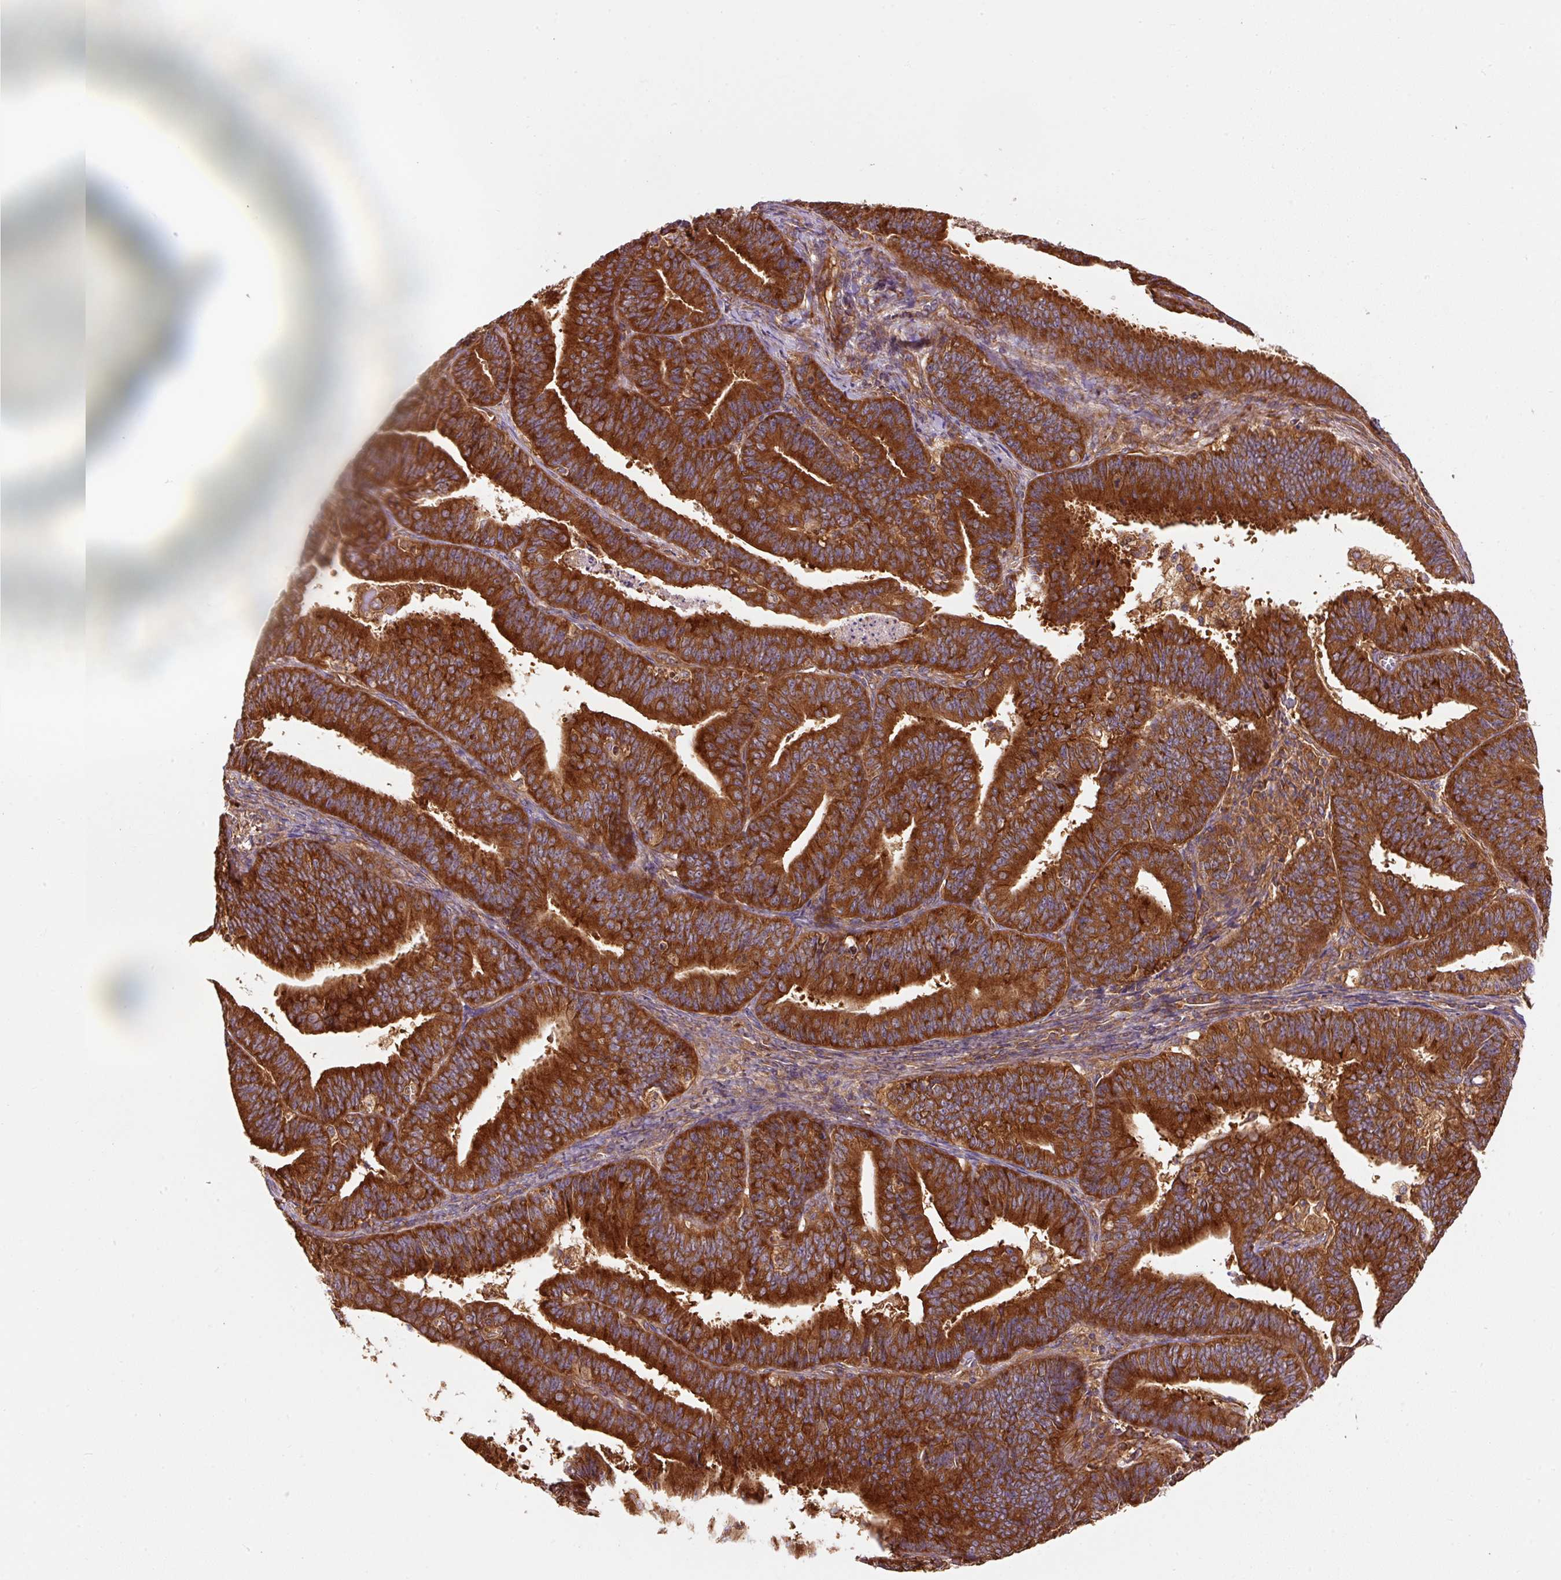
{"staining": {"intensity": "strong", "quantity": ">75%", "location": "cytoplasmic/membranous"}, "tissue": "endometrial cancer", "cell_type": "Tumor cells", "image_type": "cancer", "snomed": [{"axis": "morphology", "description": "Adenocarcinoma, NOS"}, {"axis": "topography", "description": "Endometrium"}], "caption": "The photomicrograph displays immunohistochemical staining of endometrial cancer (adenocarcinoma). There is strong cytoplasmic/membranous positivity is identified in approximately >75% of tumor cells. Immunohistochemistry stains the protein in brown and the nuclei are stained blue.", "gene": "EIF2S2", "patient": {"sex": "female", "age": 73}}